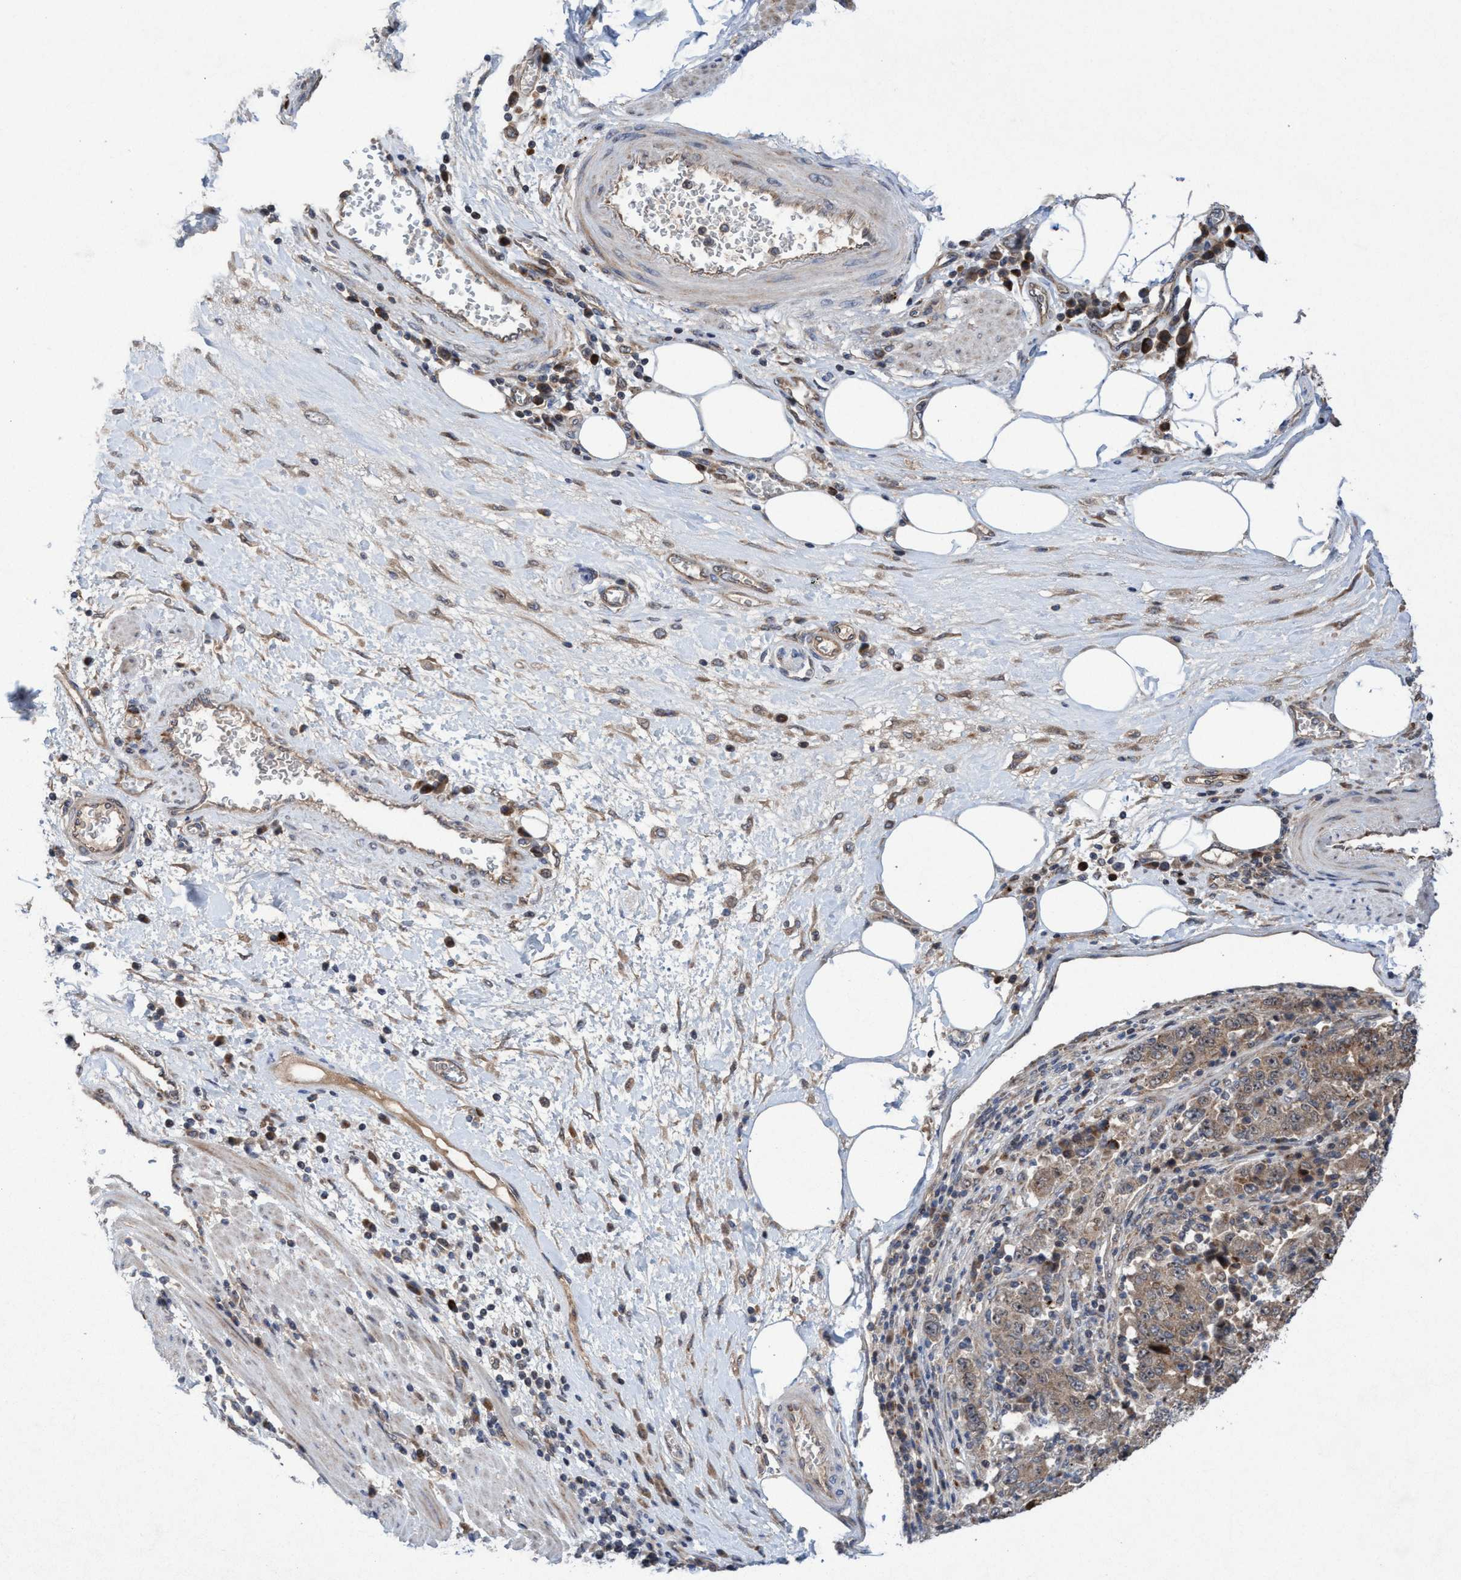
{"staining": {"intensity": "weak", "quantity": ">75%", "location": "cytoplasmic/membranous,nuclear"}, "tissue": "stomach cancer", "cell_type": "Tumor cells", "image_type": "cancer", "snomed": [{"axis": "morphology", "description": "Normal tissue, NOS"}, {"axis": "morphology", "description": "Adenocarcinoma, NOS"}, {"axis": "topography", "description": "Stomach, upper"}, {"axis": "topography", "description": "Stomach"}], "caption": "Immunohistochemical staining of stomach adenocarcinoma shows weak cytoplasmic/membranous and nuclear protein expression in approximately >75% of tumor cells.", "gene": "P2RY14", "patient": {"sex": "male", "age": 59}}